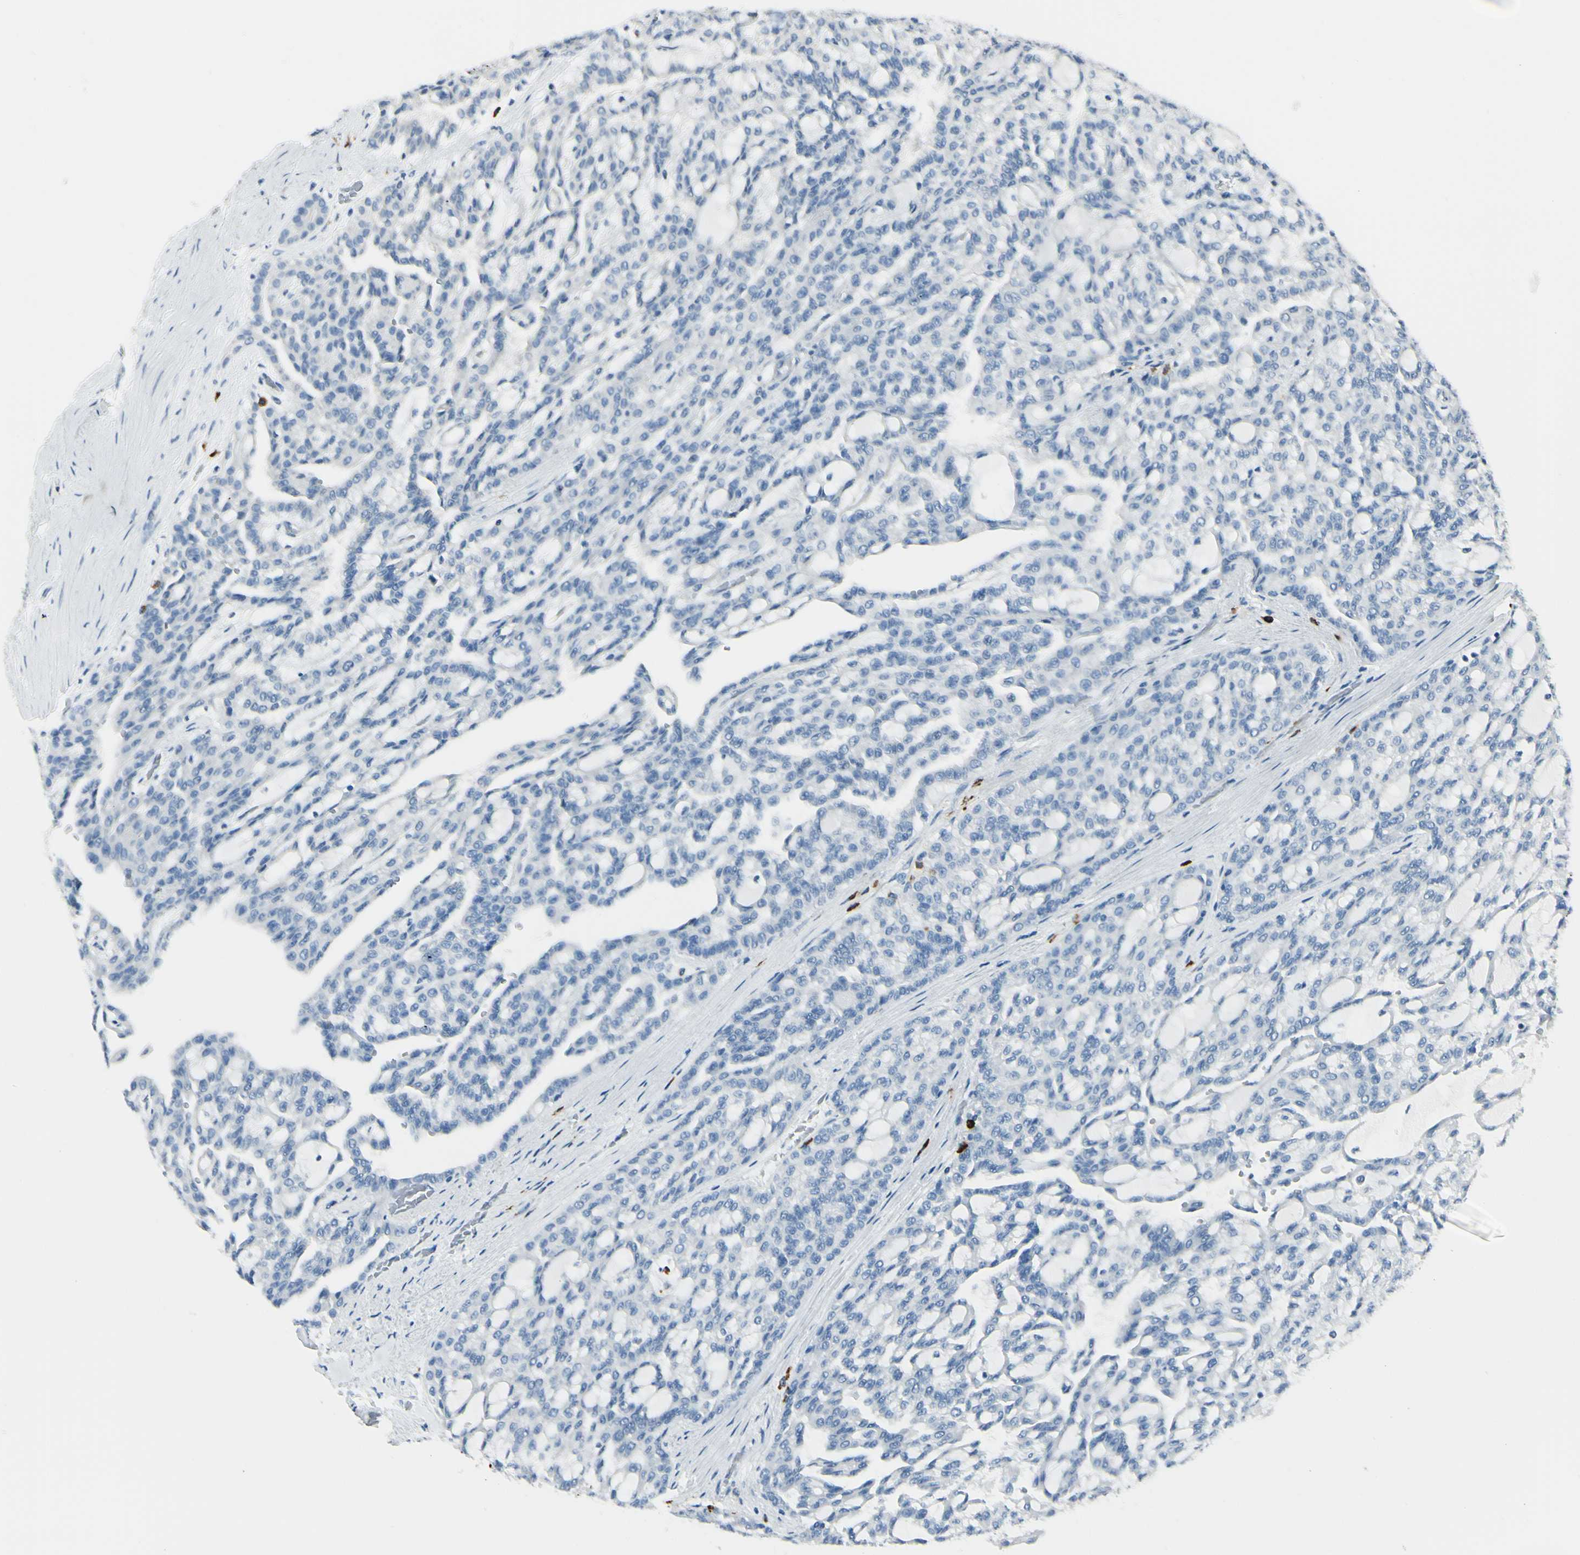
{"staining": {"intensity": "negative", "quantity": "none", "location": "none"}, "tissue": "renal cancer", "cell_type": "Tumor cells", "image_type": "cancer", "snomed": [{"axis": "morphology", "description": "Adenocarcinoma, NOS"}, {"axis": "topography", "description": "Kidney"}], "caption": "DAB (3,3'-diaminobenzidine) immunohistochemical staining of human renal cancer (adenocarcinoma) shows no significant staining in tumor cells.", "gene": "DLG4", "patient": {"sex": "male", "age": 63}}